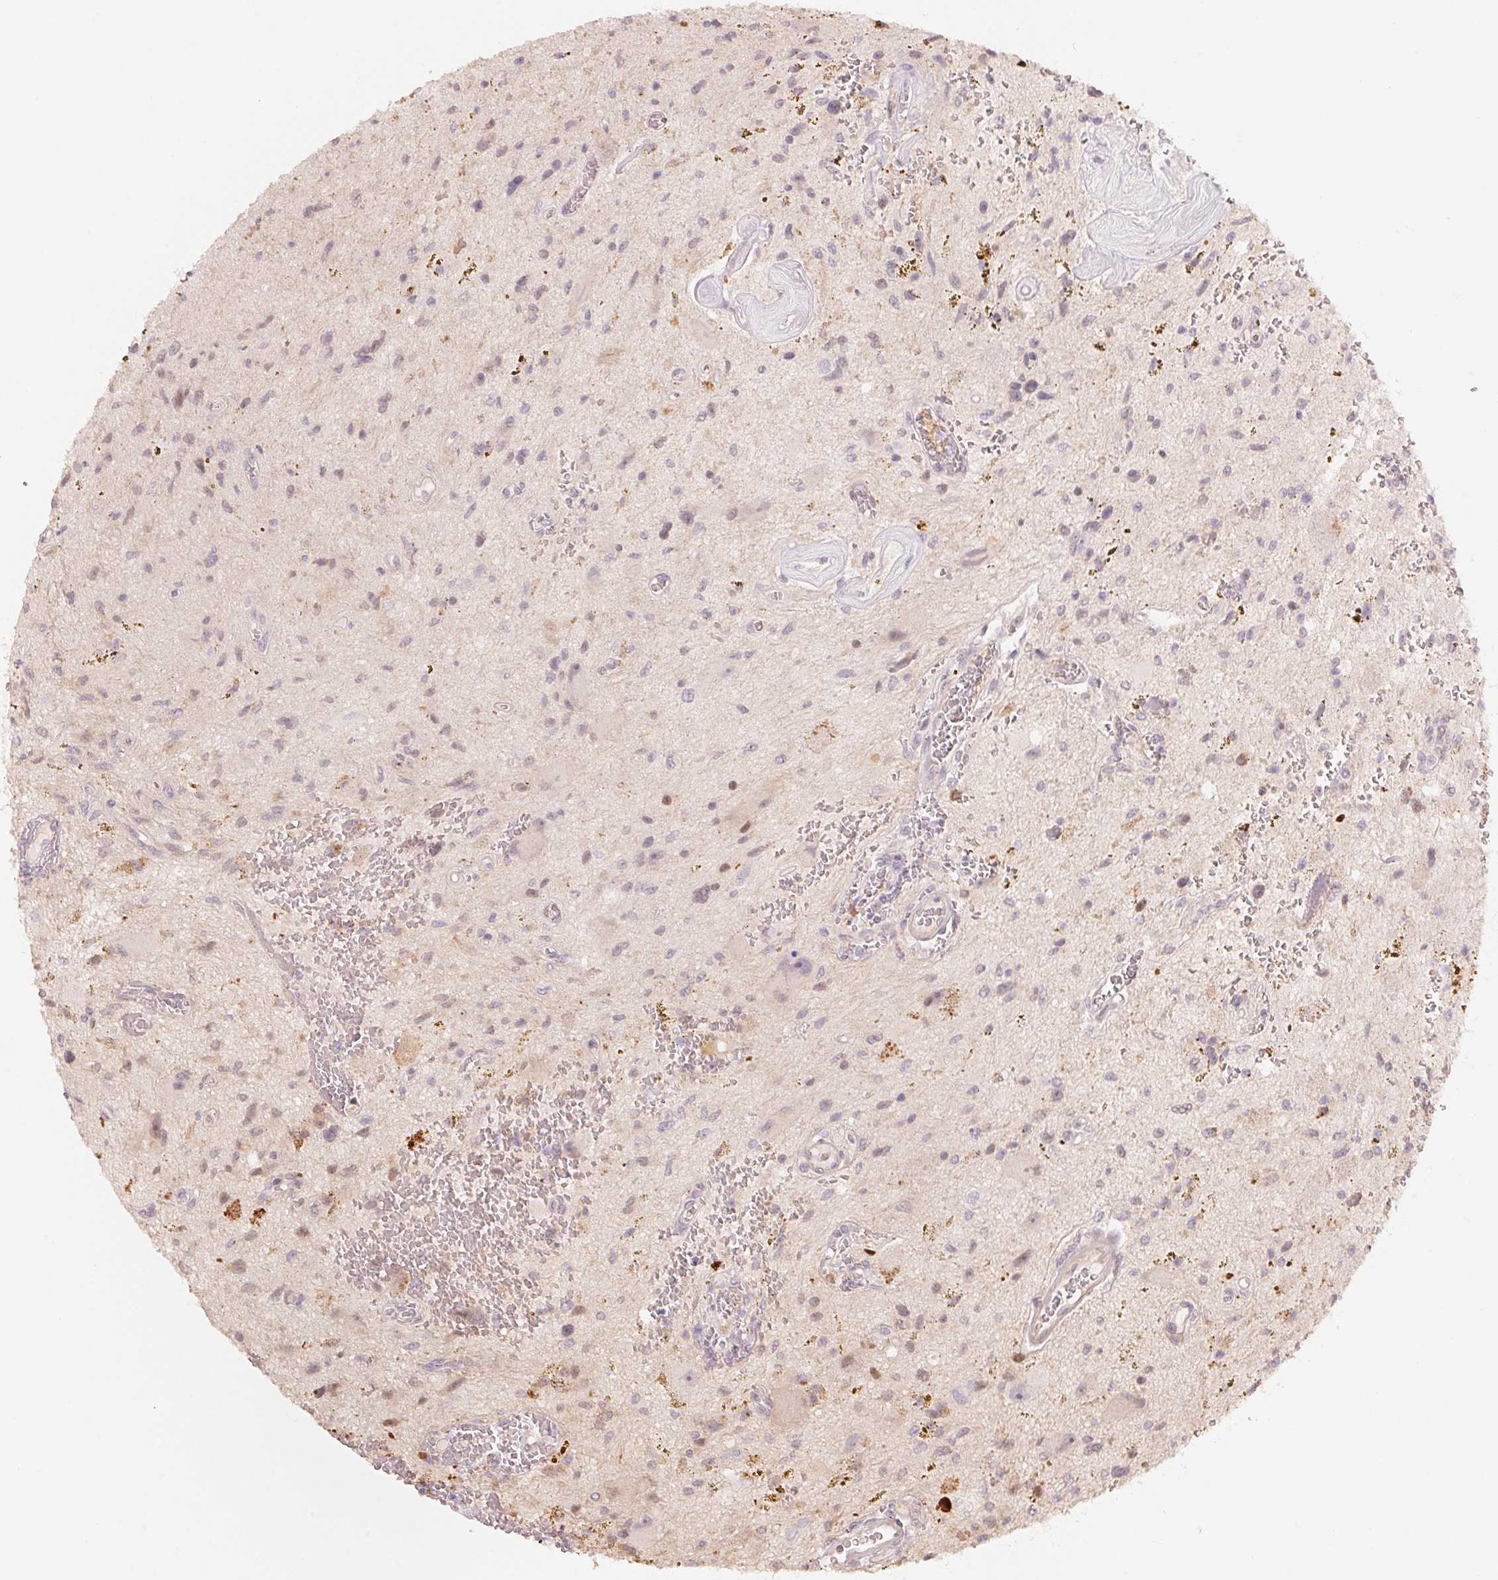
{"staining": {"intensity": "negative", "quantity": "none", "location": "none"}, "tissue": "glioma", "cell_type": "Tumor cells", "image_type": "cancer", "snomed": [{"axis": "morphology", "description": "Glioma, malignant, Low grade"}, {"axis": "topography", "description": "Cerebellum"}], "caption": "Immunohistochemistry image of neoplastic tissue: glioma stained with DAB reveals no significant protein staining in tumor cells.", "gene": "DENND2C", "patient": {"sex": "female", "age": 14}}